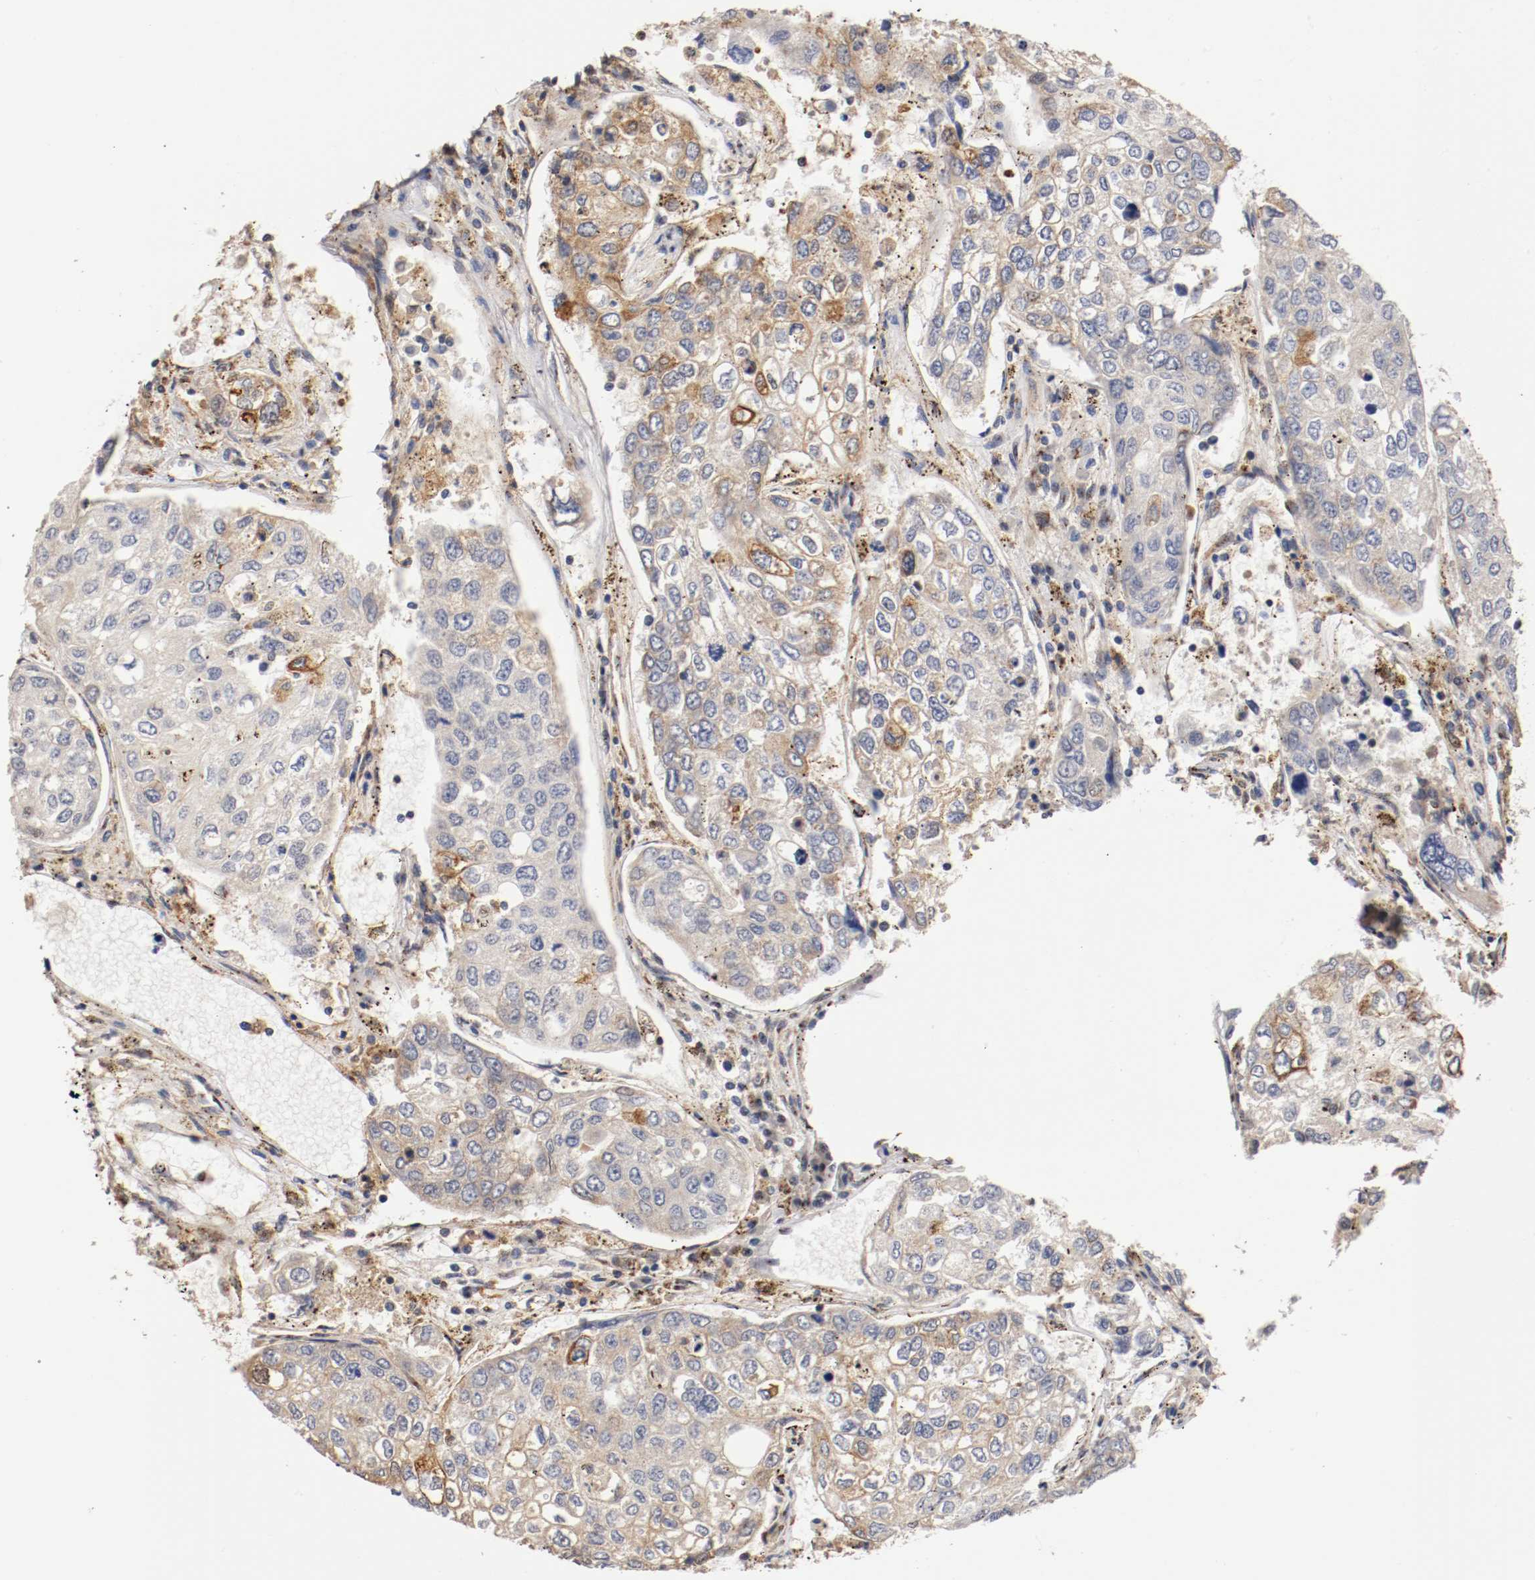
{"staining": {"intensity": "weak", "quantity": ">75%", "location": "cytoplasmic/membranous"}, "tissue": "urothelial cancer", "cell_type": "Tumor cells", "image_type": "cancer", "snomed": [{"axis": "morphology", "description": "Urothelial carcinoma, High grade"}, {"axis": "topography", "description": "Lymph node"}, {"axis": "topography", "description": "Urinary bladder"}], "caption": "IHC (DAB (3,3'-diaminobenzidine)) staining of human urothelial cancer exhibits weak cytoplasmic/membranous protein expression in about >75% of tumor cells.", "gene": "TNFSF13", "patient": {"sex": "male", "age": 51}}